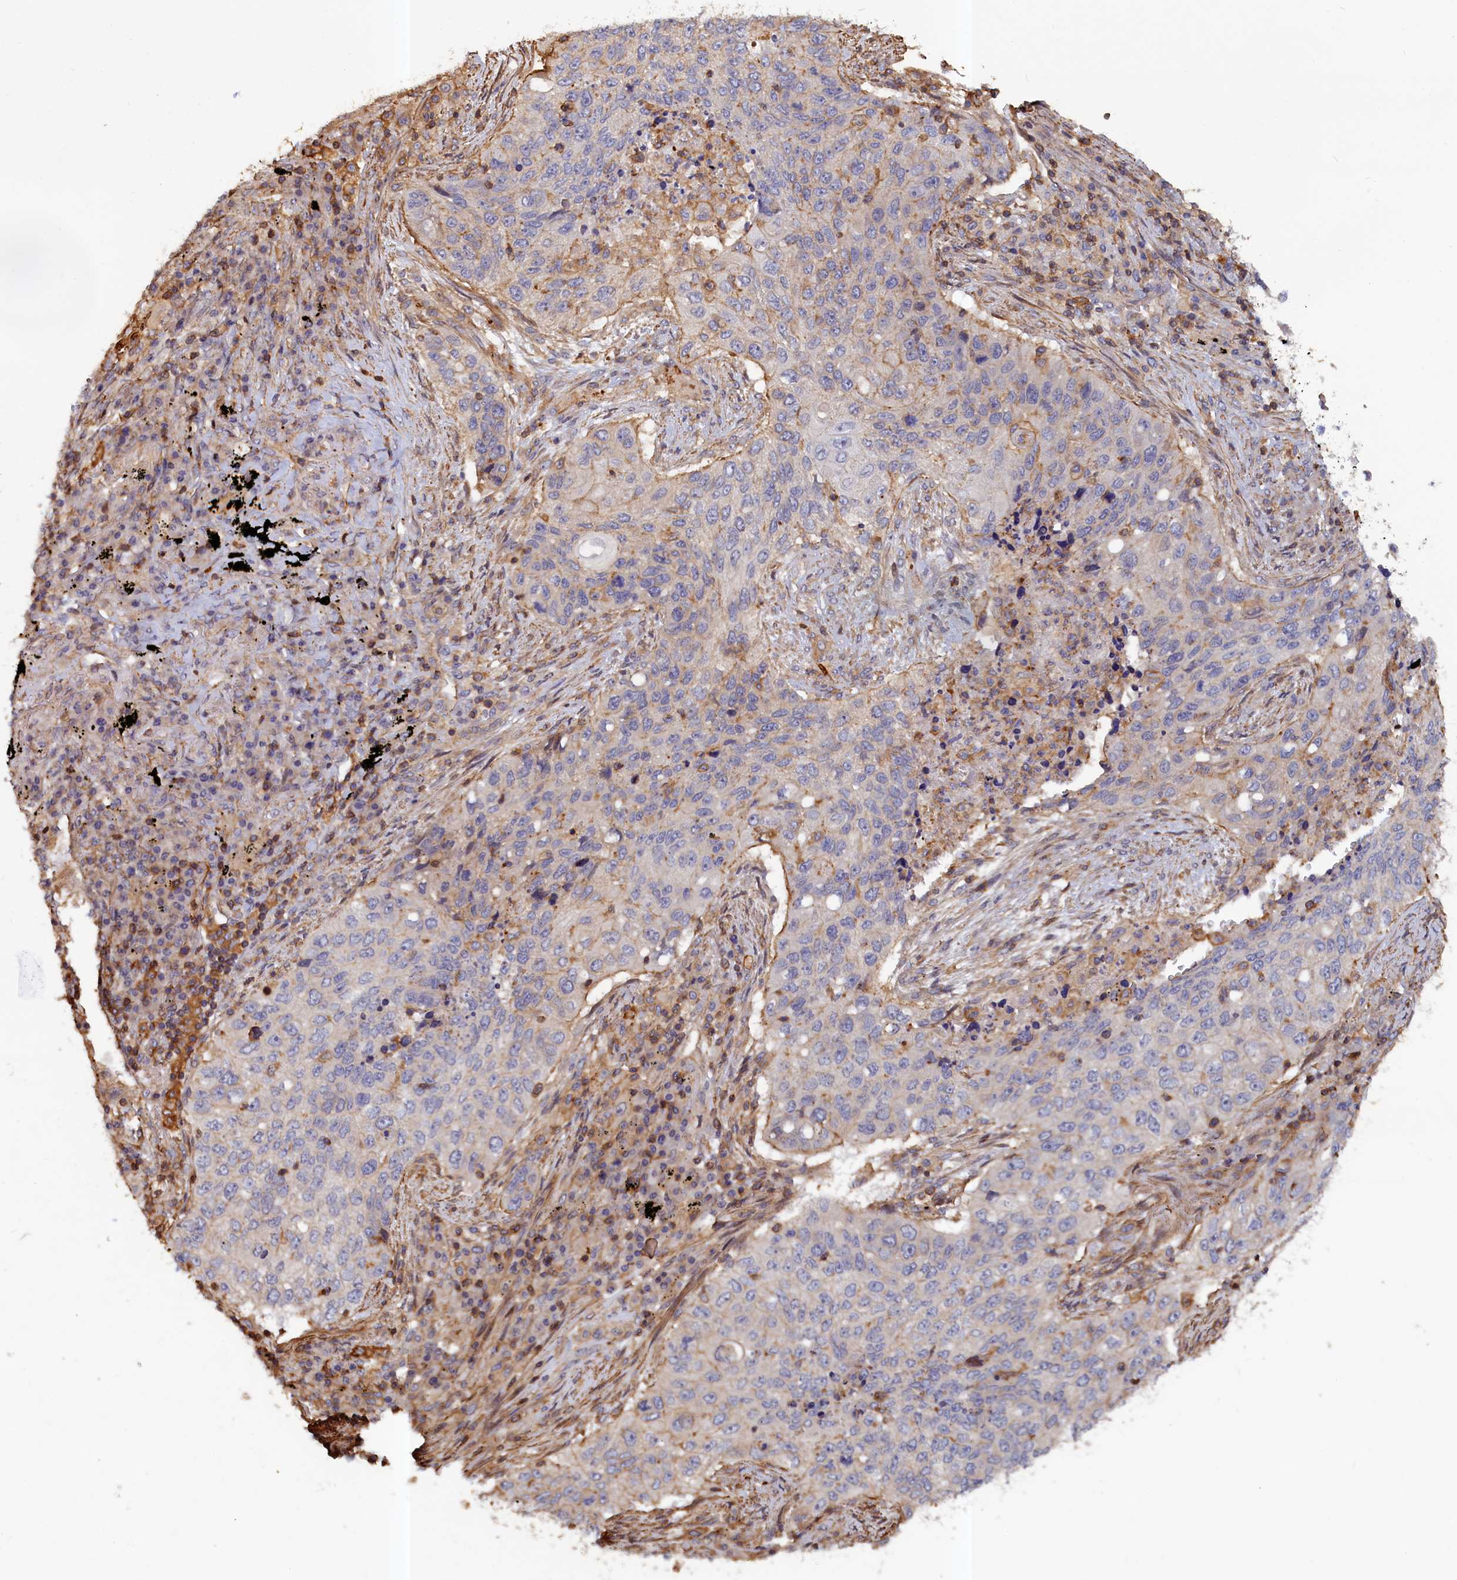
{"staining": {"intensity": "negative", "quantity": "none", "location": "none"}, "tissue": "lung cancer", "cell_type": "Tumor cells", "image_type": "cancer", "snomed": [{"axis": "morphology", "description": "Squamous cell carcinoma, NOS"}, {"axis": "topography", "description": "Lung"}], "caption": "Tumor cells are negative for brown protein staining in lung cancer (squamous cell carcinoma).", "gene": "ANKRD27", "patient": {"sex": "female", "age": 63}}